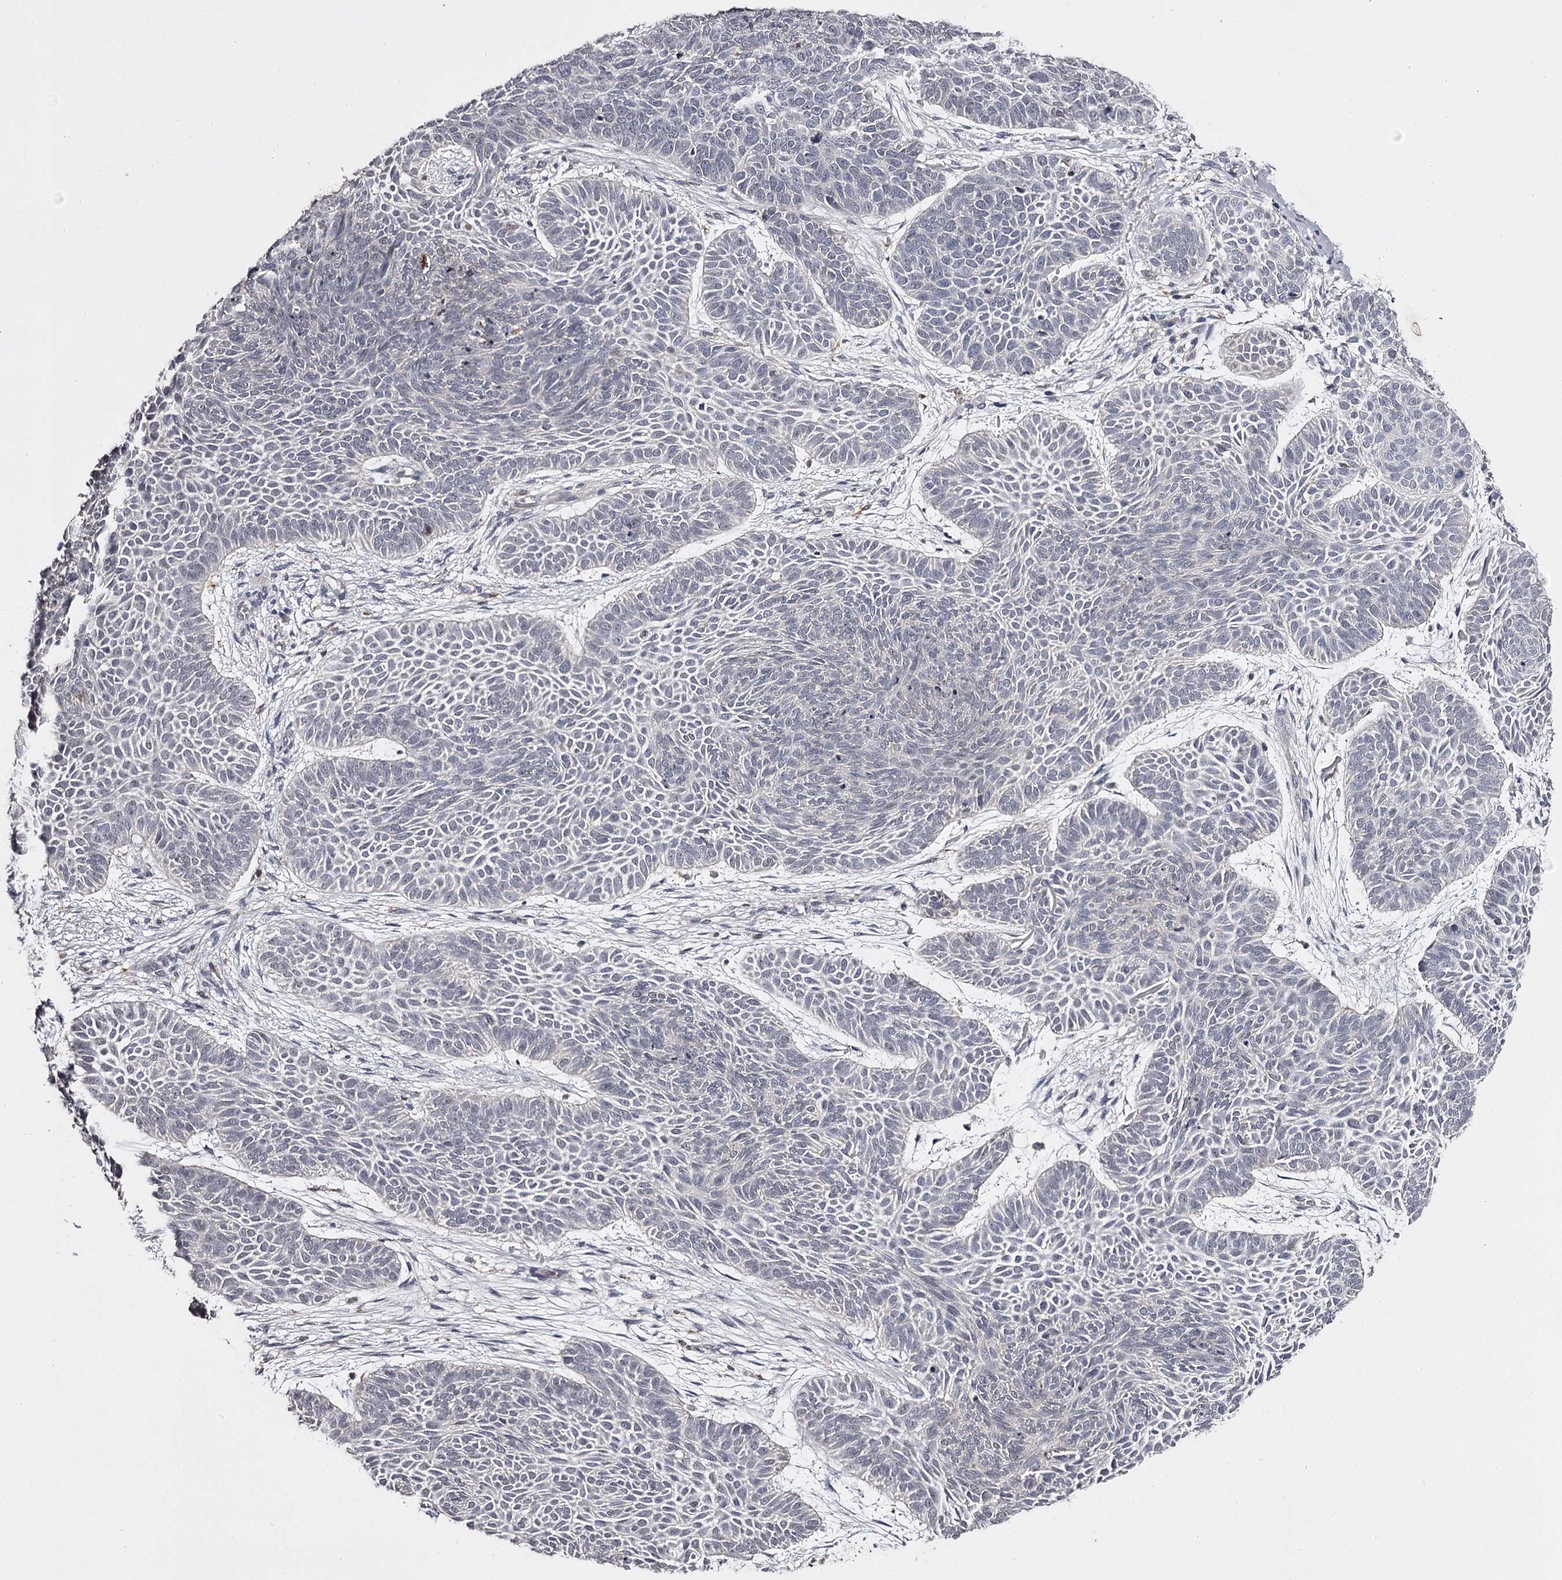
{"staining": {"intensity": "negative", "quantity": "none", "location": "none"}, "tissue": "skin cancer", "cell_type": "Tumor cells", "image_type": "cancer", "snomed": [{"axis": "morphology", "description": "Basal cell carcinoma"}, {"axis": "topography", "description": "Skin"}], "caption": "Protein analysis of skin cancer demonstrates no significant staining in tumor cells.", "gene": "SLC32A1", "patient": {"sex": "male", "age": 85}}